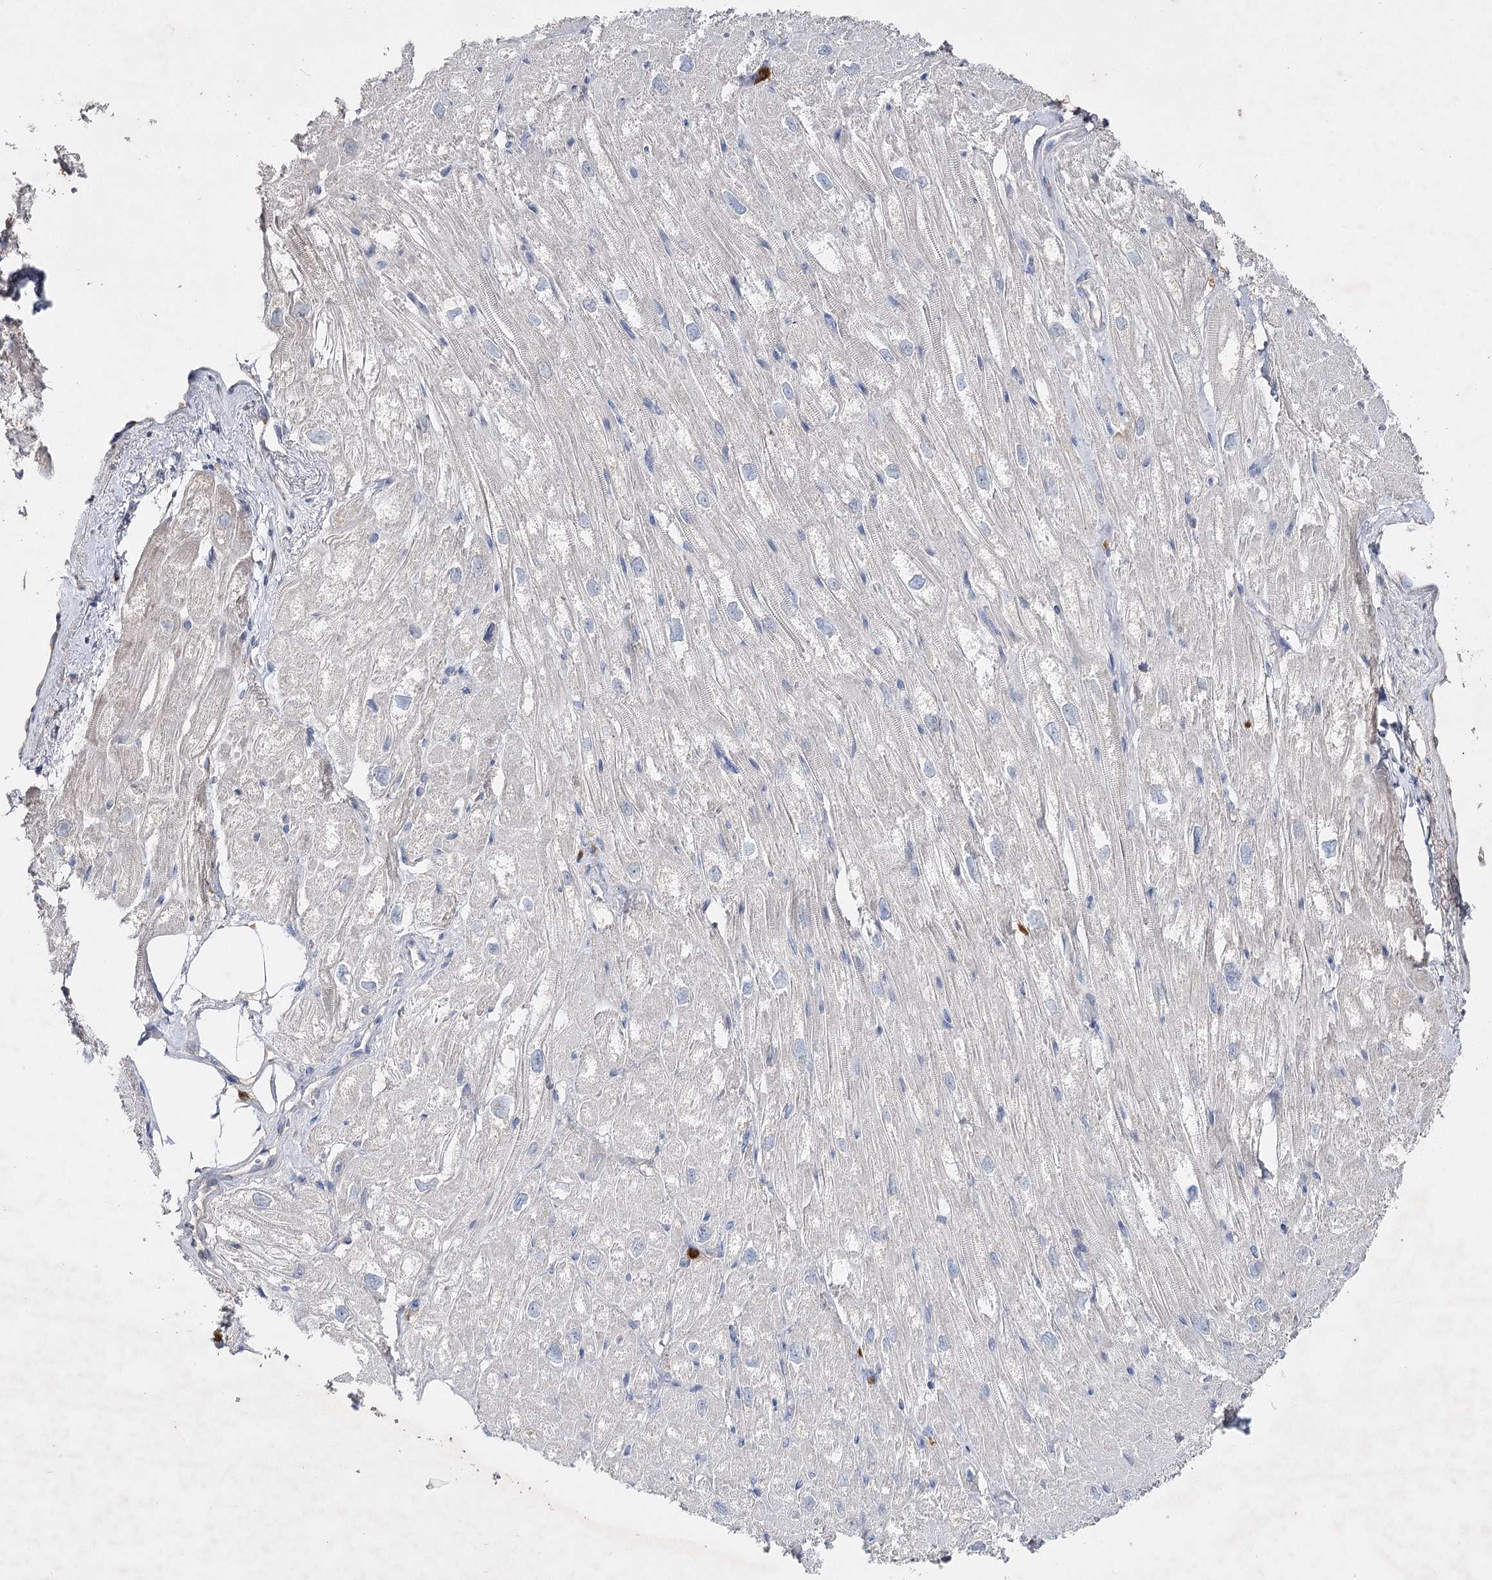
{"staining": {"intensity": "moderate", "quantity": "<25%", "location": "cytoplasmic/membranous"}, "tissue": "heart muscle", "cell_type": "Cardiomyocytes", "image_type": "normal", "snomed": [{"axis": "morphology", "description": "Normal tissue, NOS"}, {"axis": "topography", "description": "Heart"}], "caption": "A brown stain shows moderate cytoplasmic/membranous expression of a protein in cardiomyocytes of benign human heart muscle. The protein of interest is stained brown, and the nuclei are stained in blue (DAB (3,3'-diaminobenzidine) IHC with brightfield microscopy, high magnification).", "gene": "IL1RAP", "patient": {"sex": "male", "age": 50}}